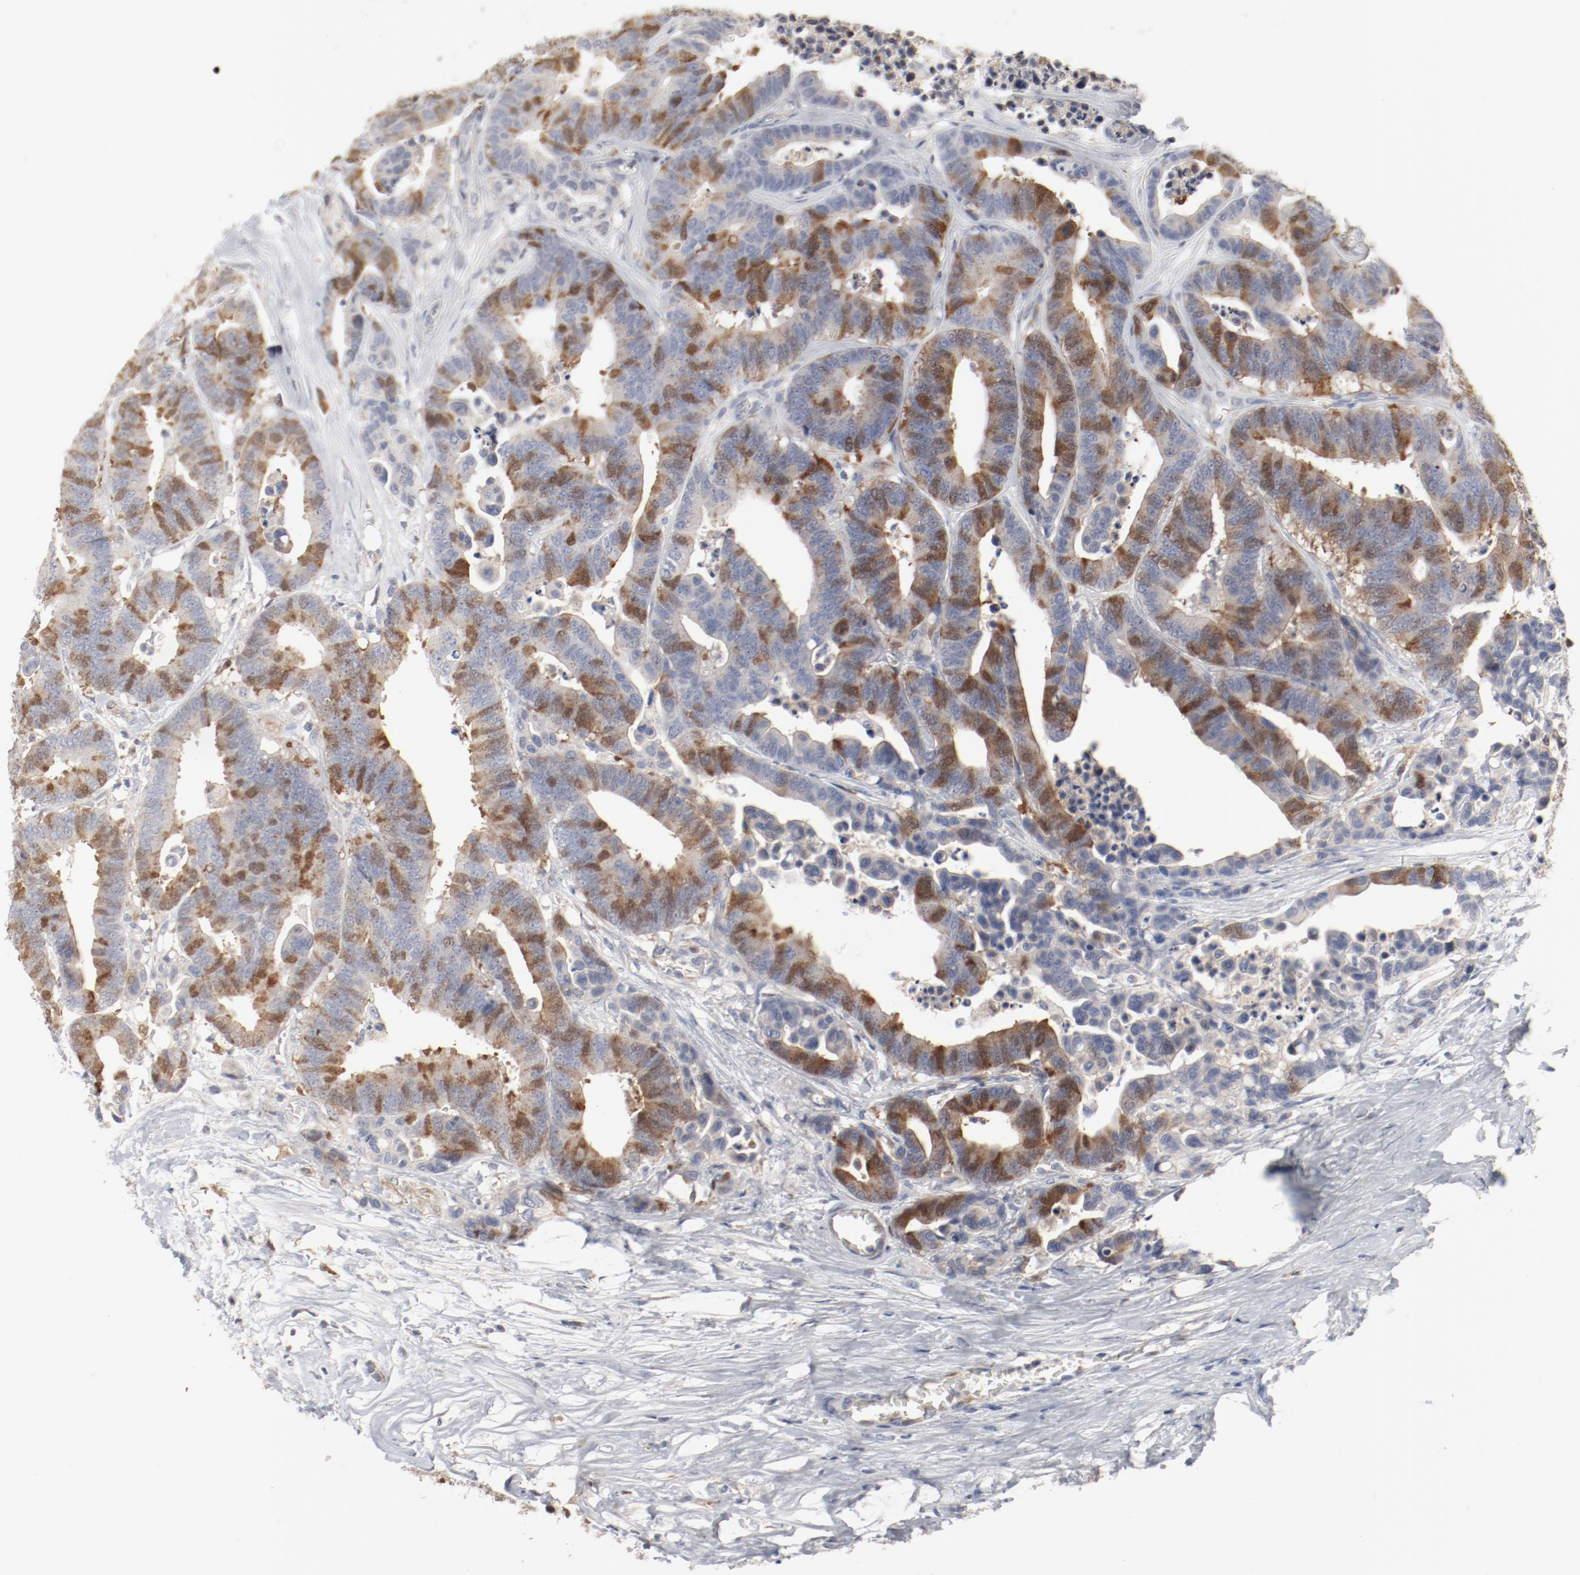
{"staining": {"intensity": "moderate", "quantity": "25%-75%", "location": "cytoplasmic/membranous,nuclear"}, "tissue": "colorectal cancer", "cell_type": "Tumor cells", "image_type": "cancer", "snomed": [{"axis": "morphology", "description": "Adenocarcinoma, NOS"}, {"axis": "topography", "description": "Colon"}], "caption": "Immunohistochemical staining of adenocarcinoma (colorectal) exhibits medium levels of moderate cytoplasmic/membranous and nuclear protein positivity in approximately 25%-75% of tumor cells.", "gene": "CDK1", "patient": {"sex": "male", "age": 82}}